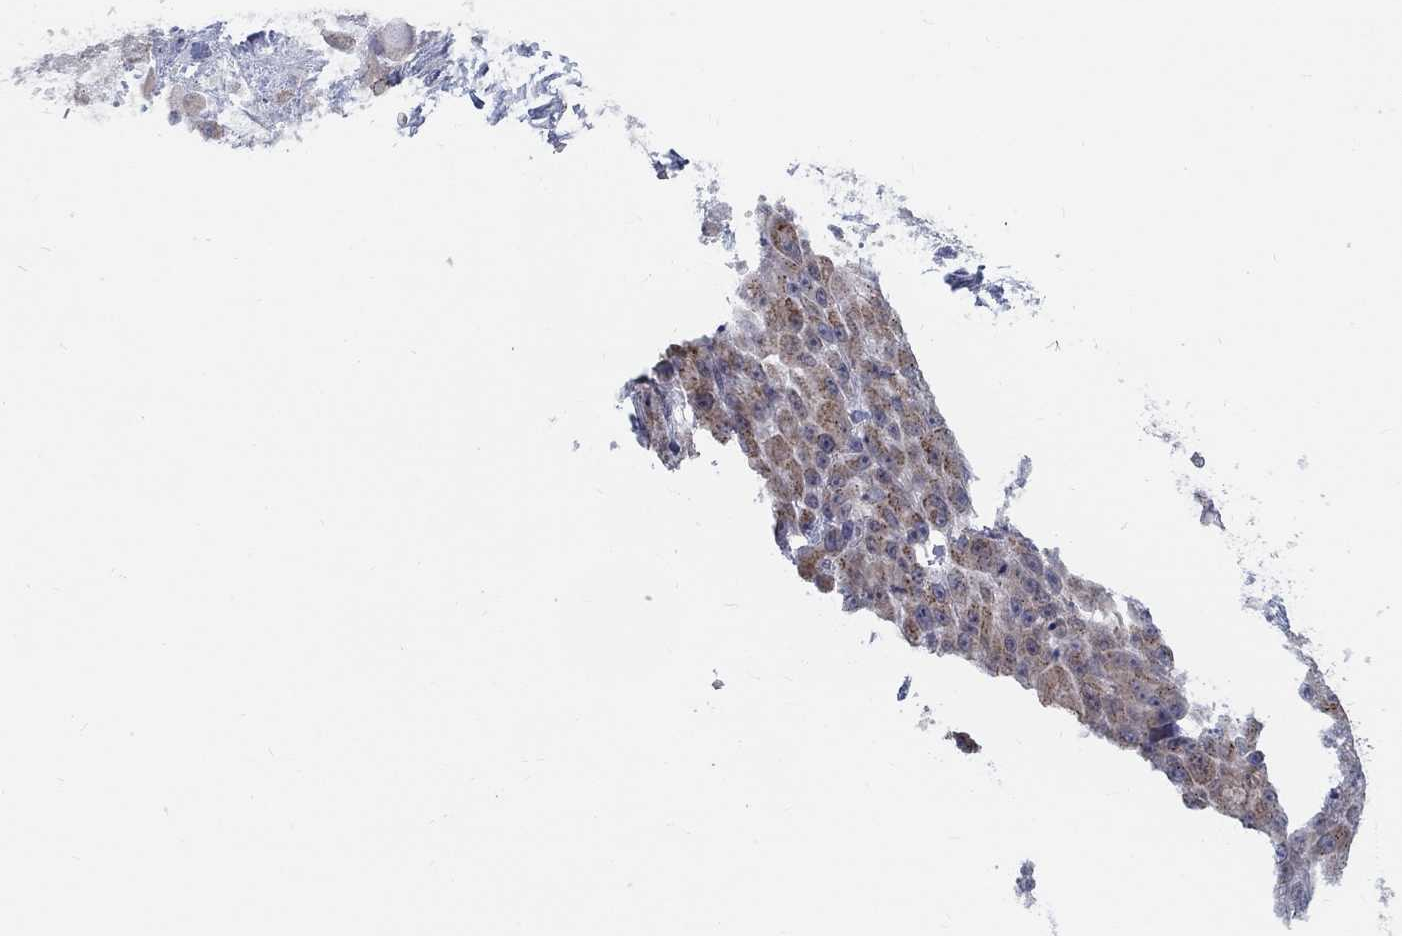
{"staining": {"intensity": "moderate", "quantity": "<25%", "location": "cytoplasmic/membranous"}, "tissue": "stomach cancer", "cell_type": "Tumor cells", "image_type": "cancer", "snomed": [{"axis": "morphology", "description": "Adenocarcinoma, NOS"}, {"axis": "topography", "description": "Stomach"}], "caption": "Protein expression analysis of stomach adenocarcinoma demonstrates moderate cytoplasmic/membranous expression in approximately <25% of tumor cells.", "gene": "PANK3", "patient": {"sex": "female", "age": 76}}